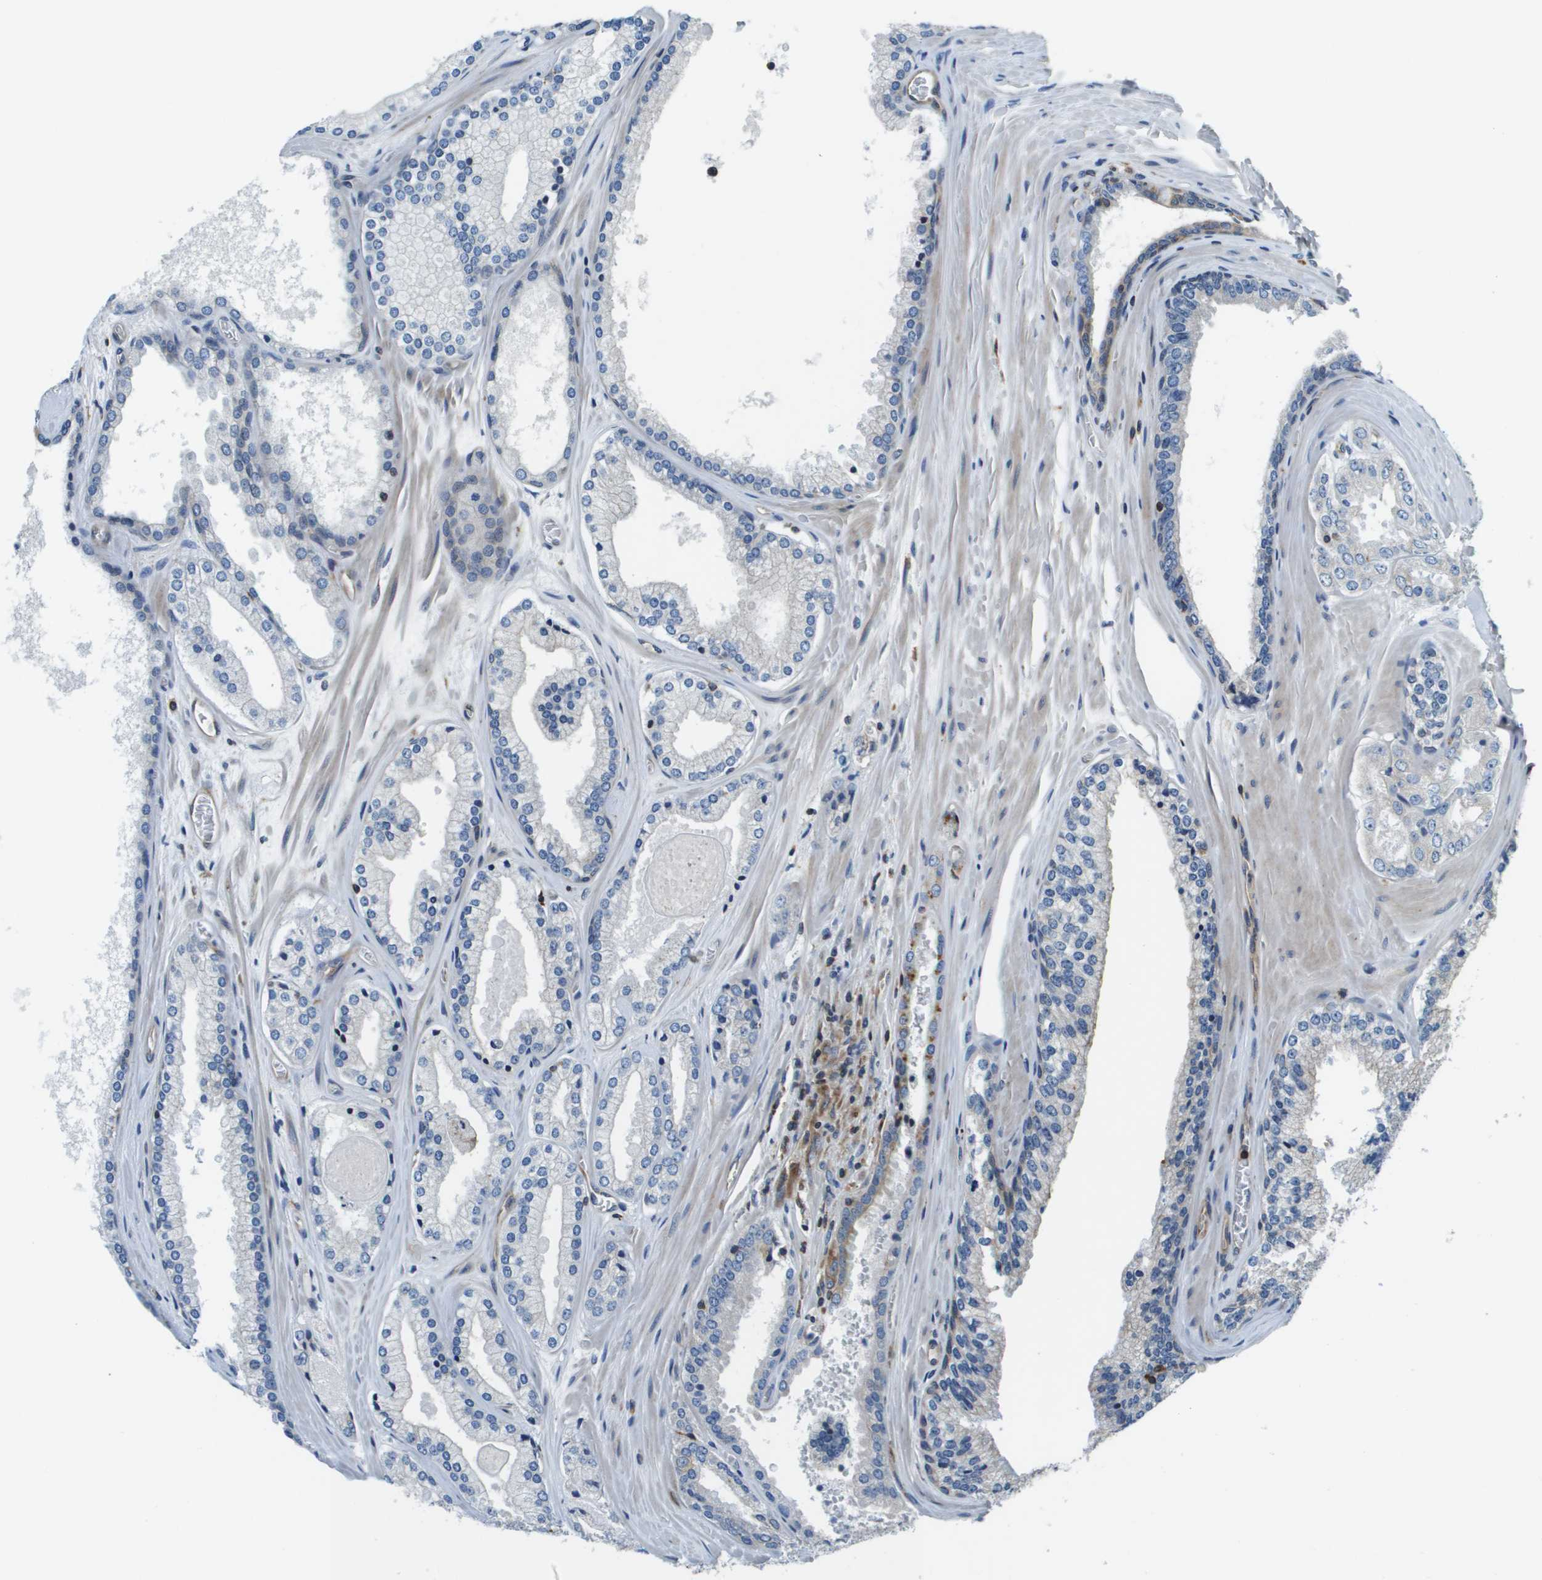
{"staining": {"intensity": "negative", "quantity": "none", "location": "none"}, "tissue": "prostate cancer", "cell_type": "Tumor cells", "image_type": "cancer", "snomed": [{"axis": "morphology", "description": "Adenocarcinoma, High grade"}, {"axis": "topography", "description": "Prostate"}], "caption": "This is an IHC micrograph of prostate cancer. There is no positivity in tumor cells.", "gene": "ESYT1", "patient": {"sex": "male", "age": 65}}